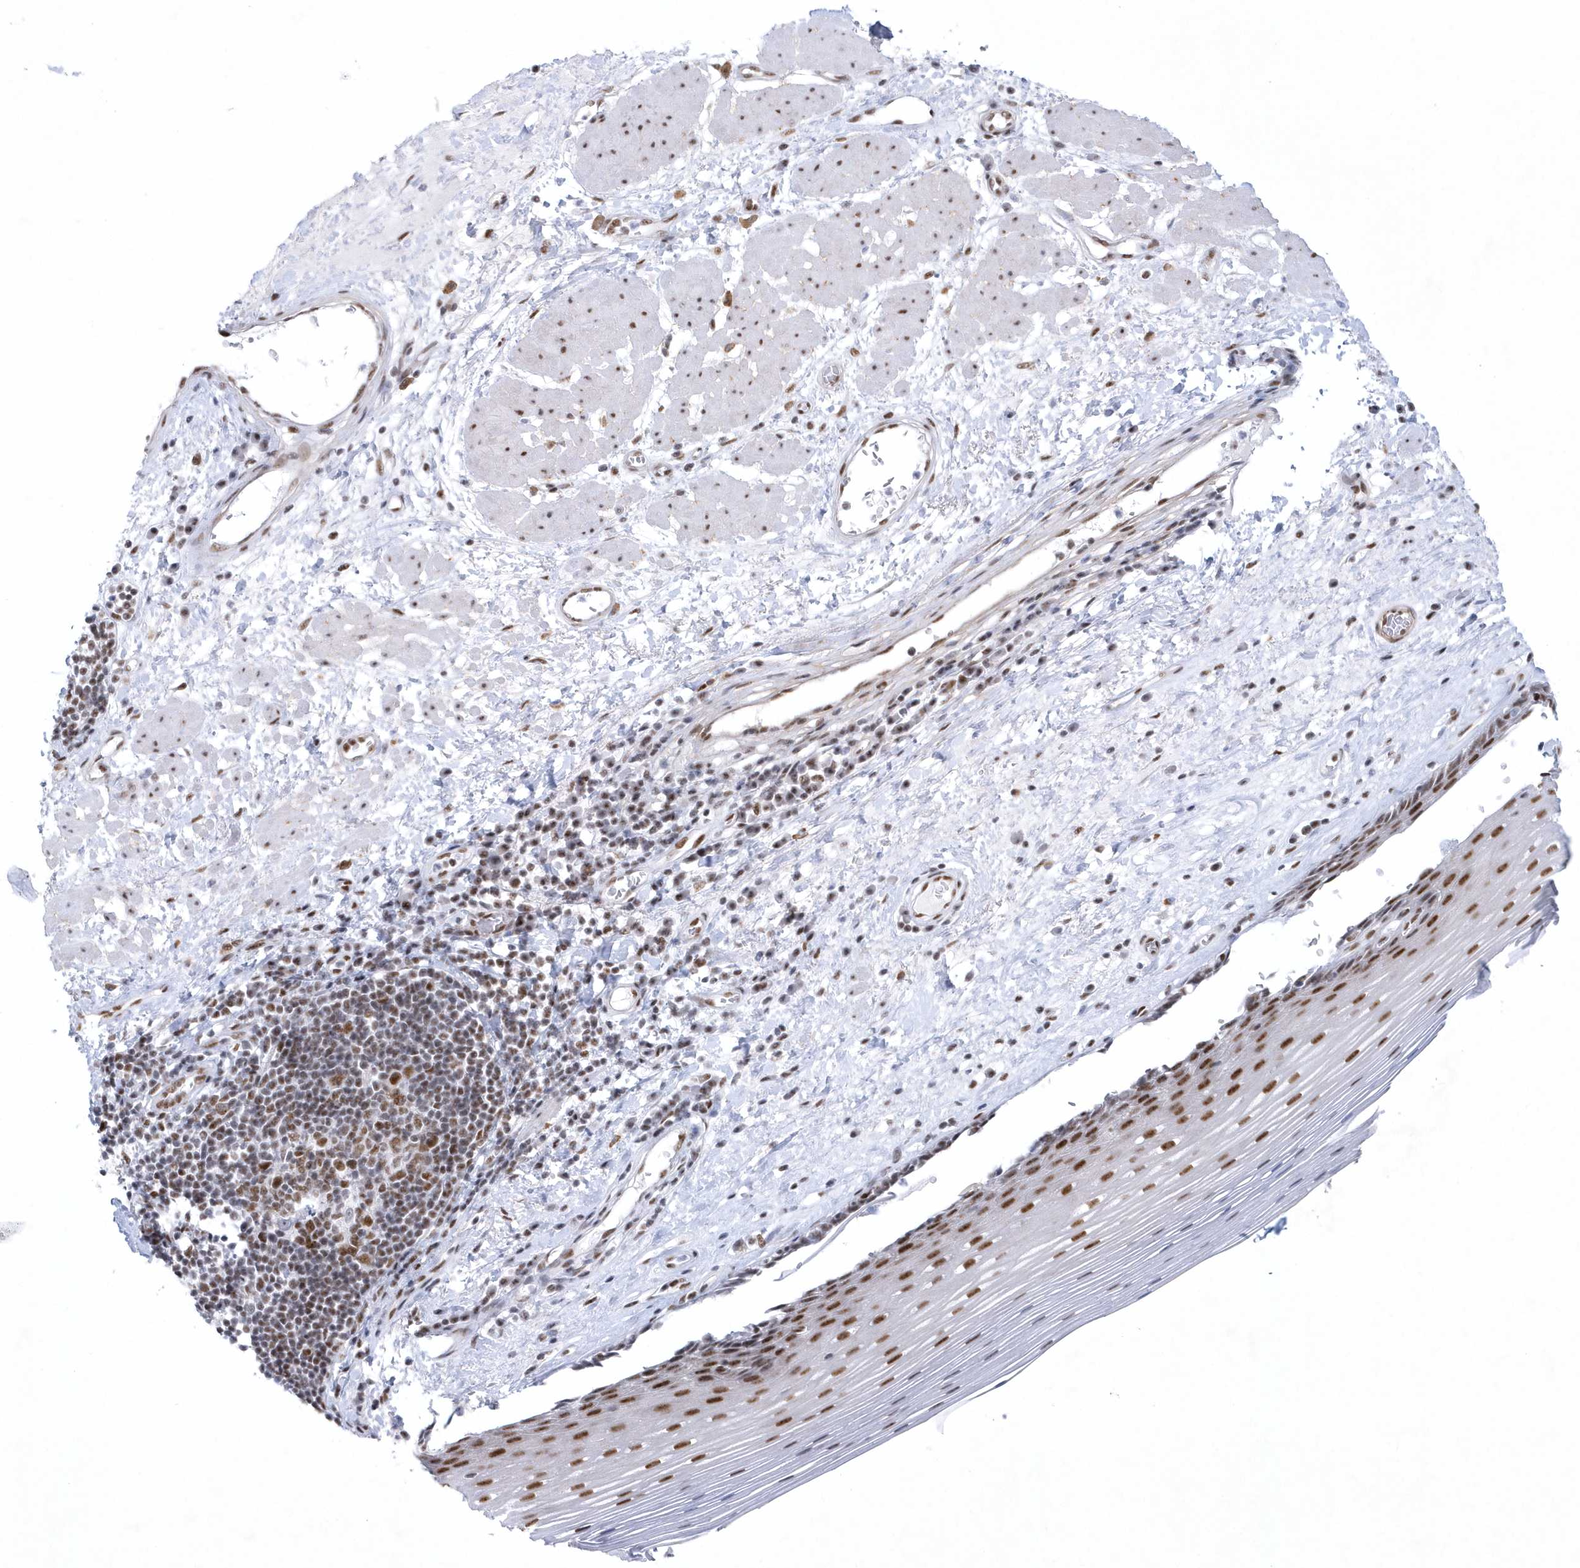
{"staining": {"intensity": "moderate", "quantity": ">75%", "location": "nuclear"}, "tissue": "esophagus", "cell_type": "Squamous epithelial cells", "image_type": "normal", "snomed": [{"axis": "morphology", "description": "Normal tissue, NOS"}, {"axis": "topography", "description": "Esophagus"}], "caption": "The immunohistochemical stain shows moderate nuclear expression in squamous epithelial cells of normal esophagus. The staining was performed using DAB (3,3'-diaminobenzidine), with brown indicating positive protein expression. Nuclei are stained blue with hematoxylin.", "gene": "DCLRE1A", "patient": {"sex": "male", "age": 62}}